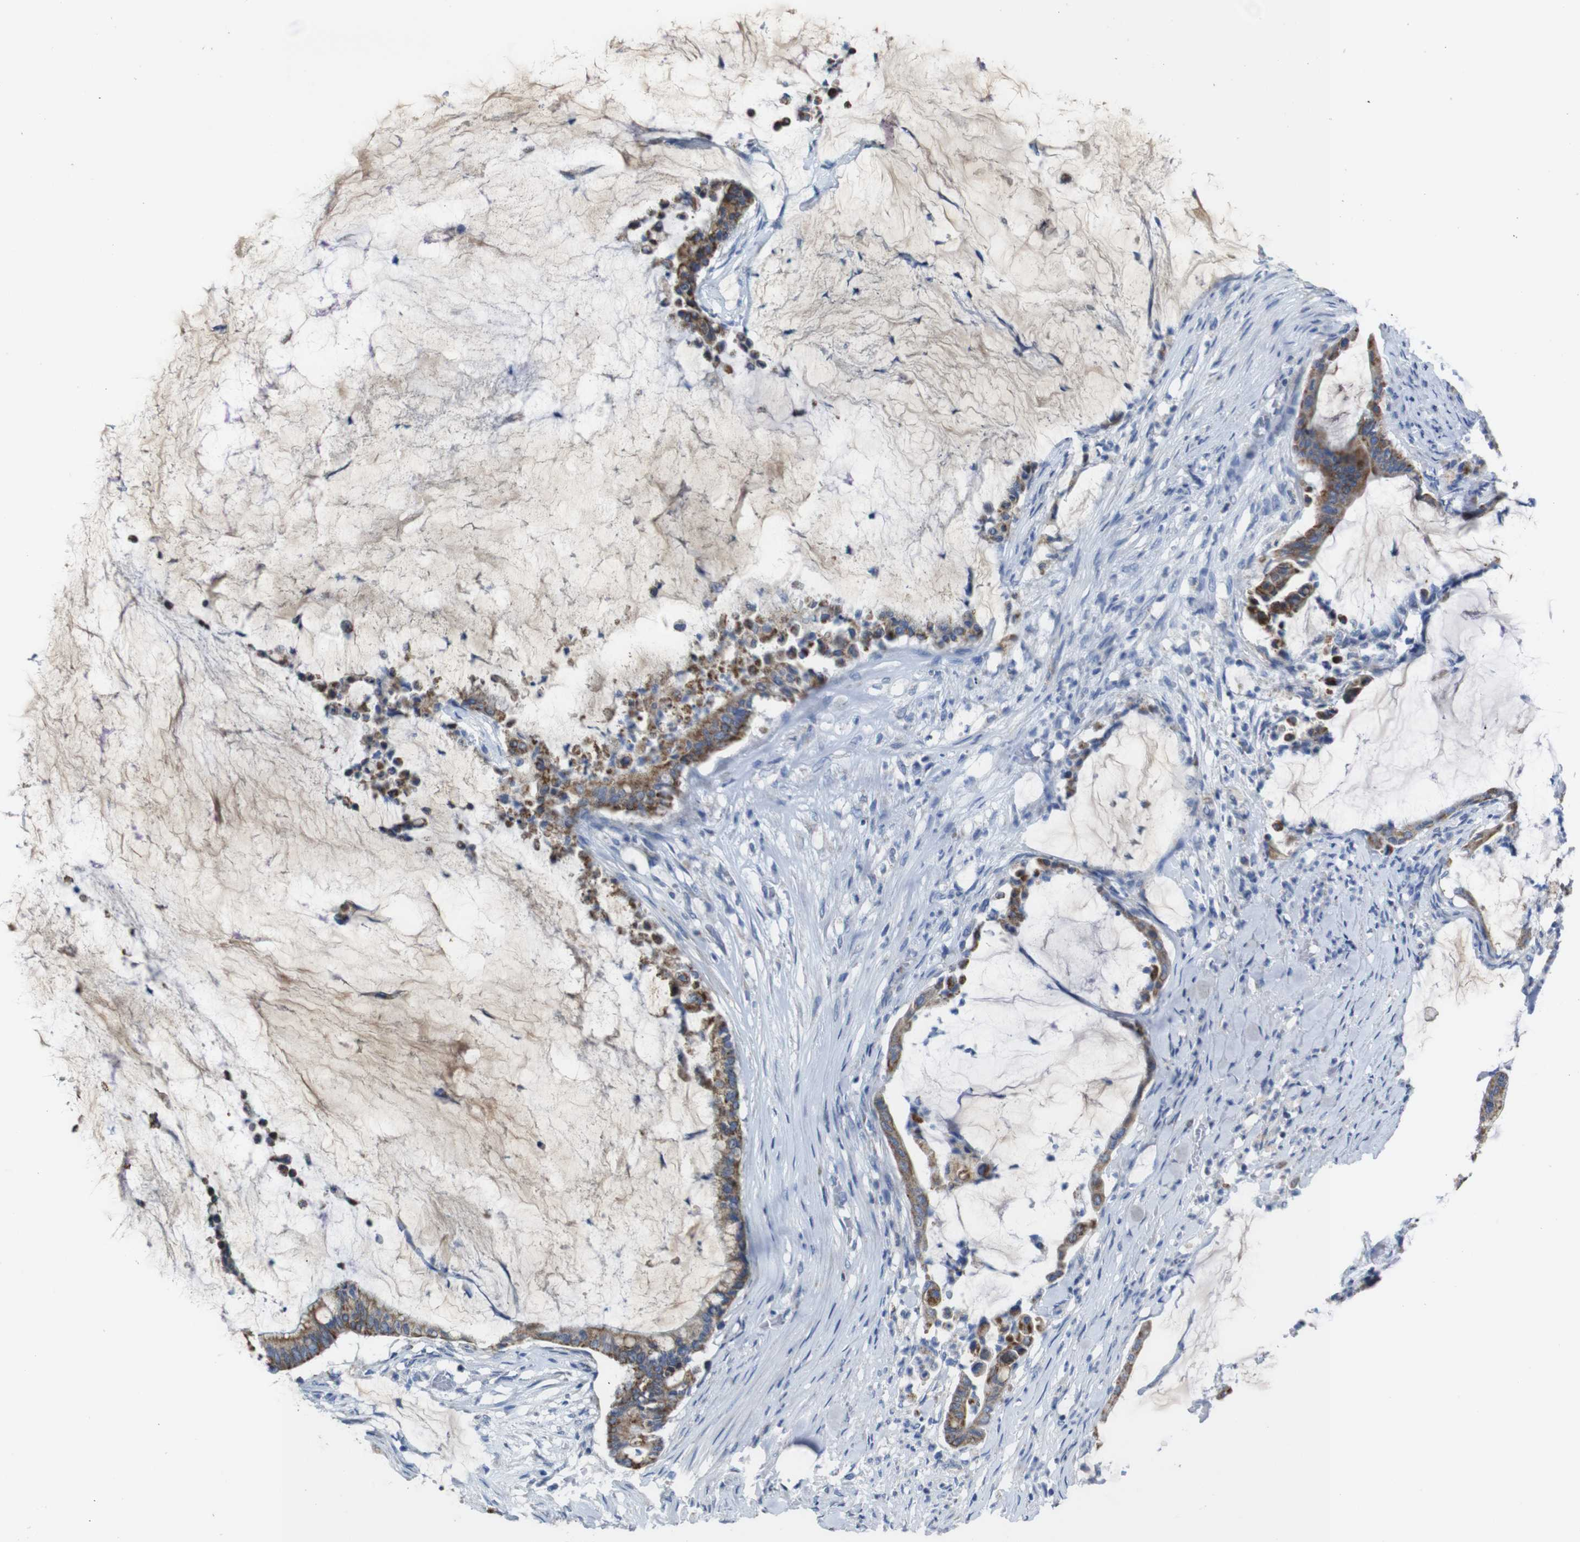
{"staining": {"intensity": "moderate", "quantity": ">75%", "location": "cytoplasmic/membranous"}, "tissue": "pancreatic cancer", "cell_type": "Tumor cells", "image_type": "cancer", "snomed": [{"axis": "morphology", "description": "Adenocarcinoma, NOS"}, {"axis": "topography", "description": "Pancreas"}], "caption": "Immunohistochemistry photomicrograph of human pancreatic cancer stained for a protein (brown), which exhibits medium levels of moderate cytoplasmic/membranous expression in about >75% of tumor cells.", "gene": "MAOA", "patient": {"sex": "male", "age": 41}}